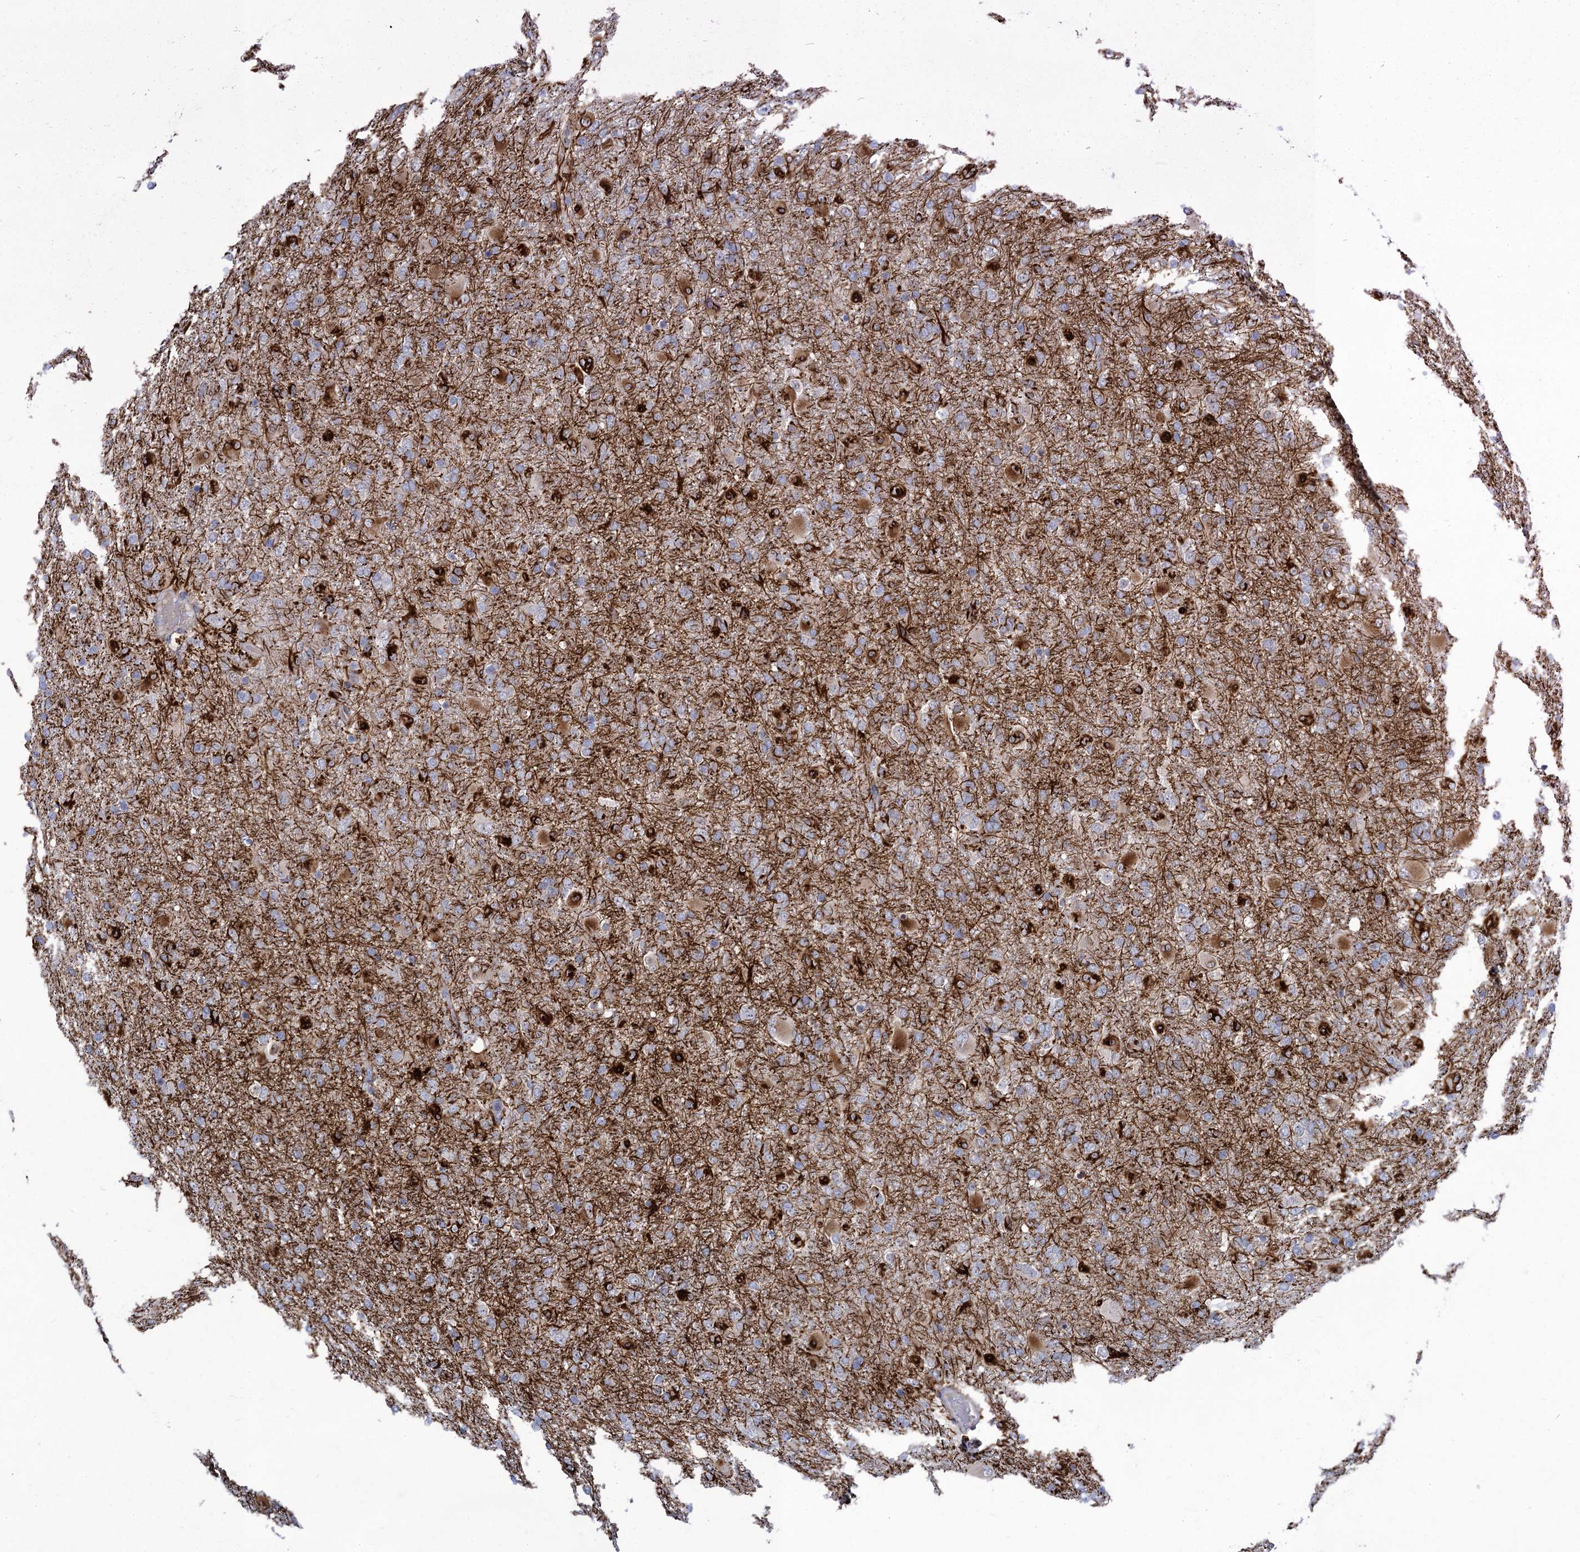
{"staining": {"intensity": "negative", "quantity": "none", "location": "none"}, "tissue": "glioma", "cell_type": "Tumor cells", "image_type": "cancer", "snomed": [{"axis": "morphology", "description": "Glioma, malignant, Low grade"}, {"axis": "topography", "description": "Brain"}], "caption": "A micrograph of malignant low-grade glioma stained for a protein shows no brown staining in tumor cells. (DAB IHC with hematoxylin counter stain).", "gene": "QPCTL", "patient": {"sex": "male", "age": 65}}